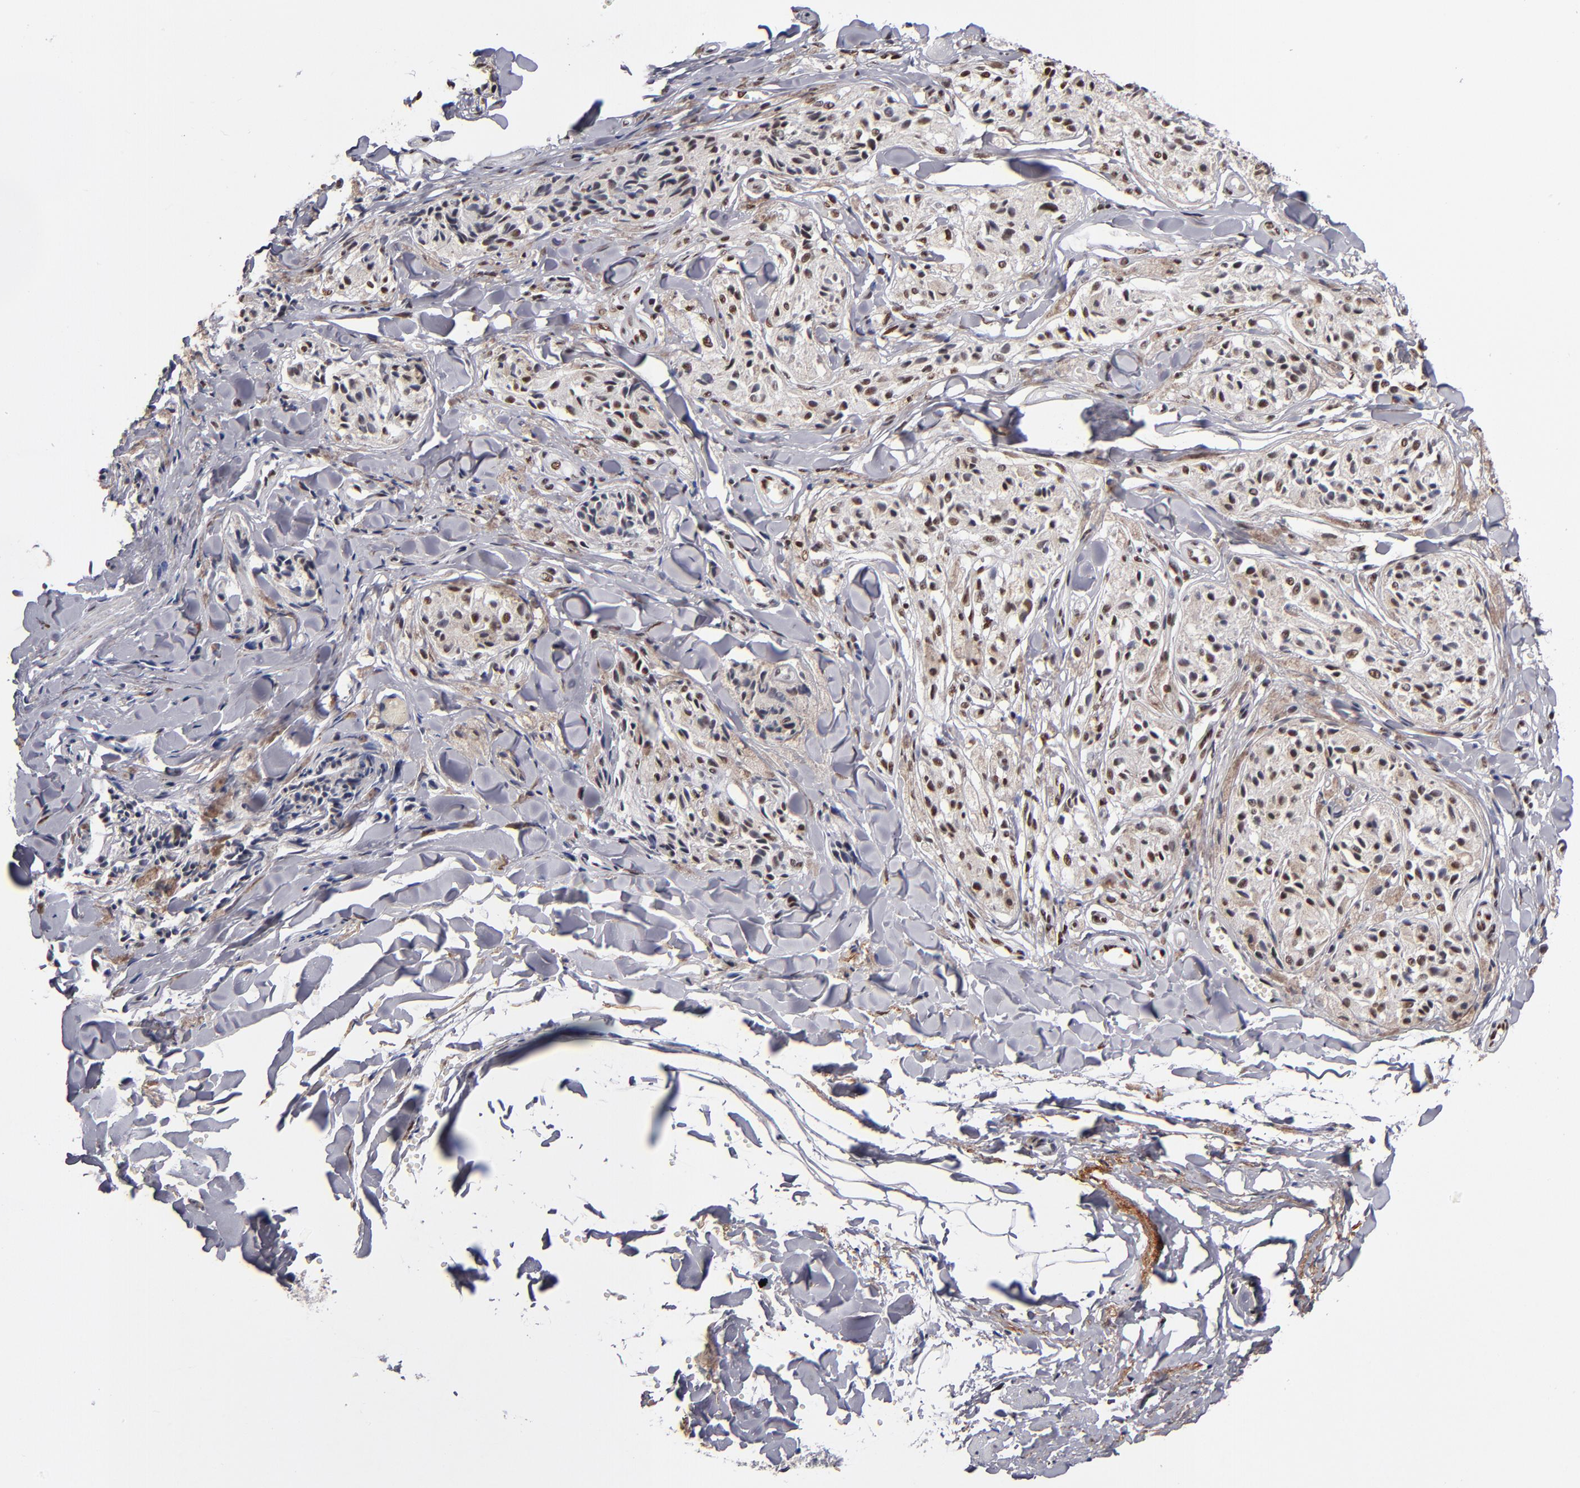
{"staining": {"intensity": "moderate", "quantity": "25%-75%", "location": "nuclear"}, "tissue": "melanoma", "cell_type": "Tumor cells", "image_type": "cancer", "snomed": [{"axis": "morphology", "description": "Malignant melanoma, Metastatic site"}, {"axis": "topography", "description": "Skin"}], "caption": "Melanoma was stained to show a protein in brown. There is medium levels of moderate nuclear expression in approximately 25%-75% of tumor cells. Using DAB (3,3'-diaminobenzidine) (brown) and hematoxylin (blue) stains, captured at high magnification using brightfield microscopy.", "gene": "MN1", "patient": {"sex": "female", "age": 66}}